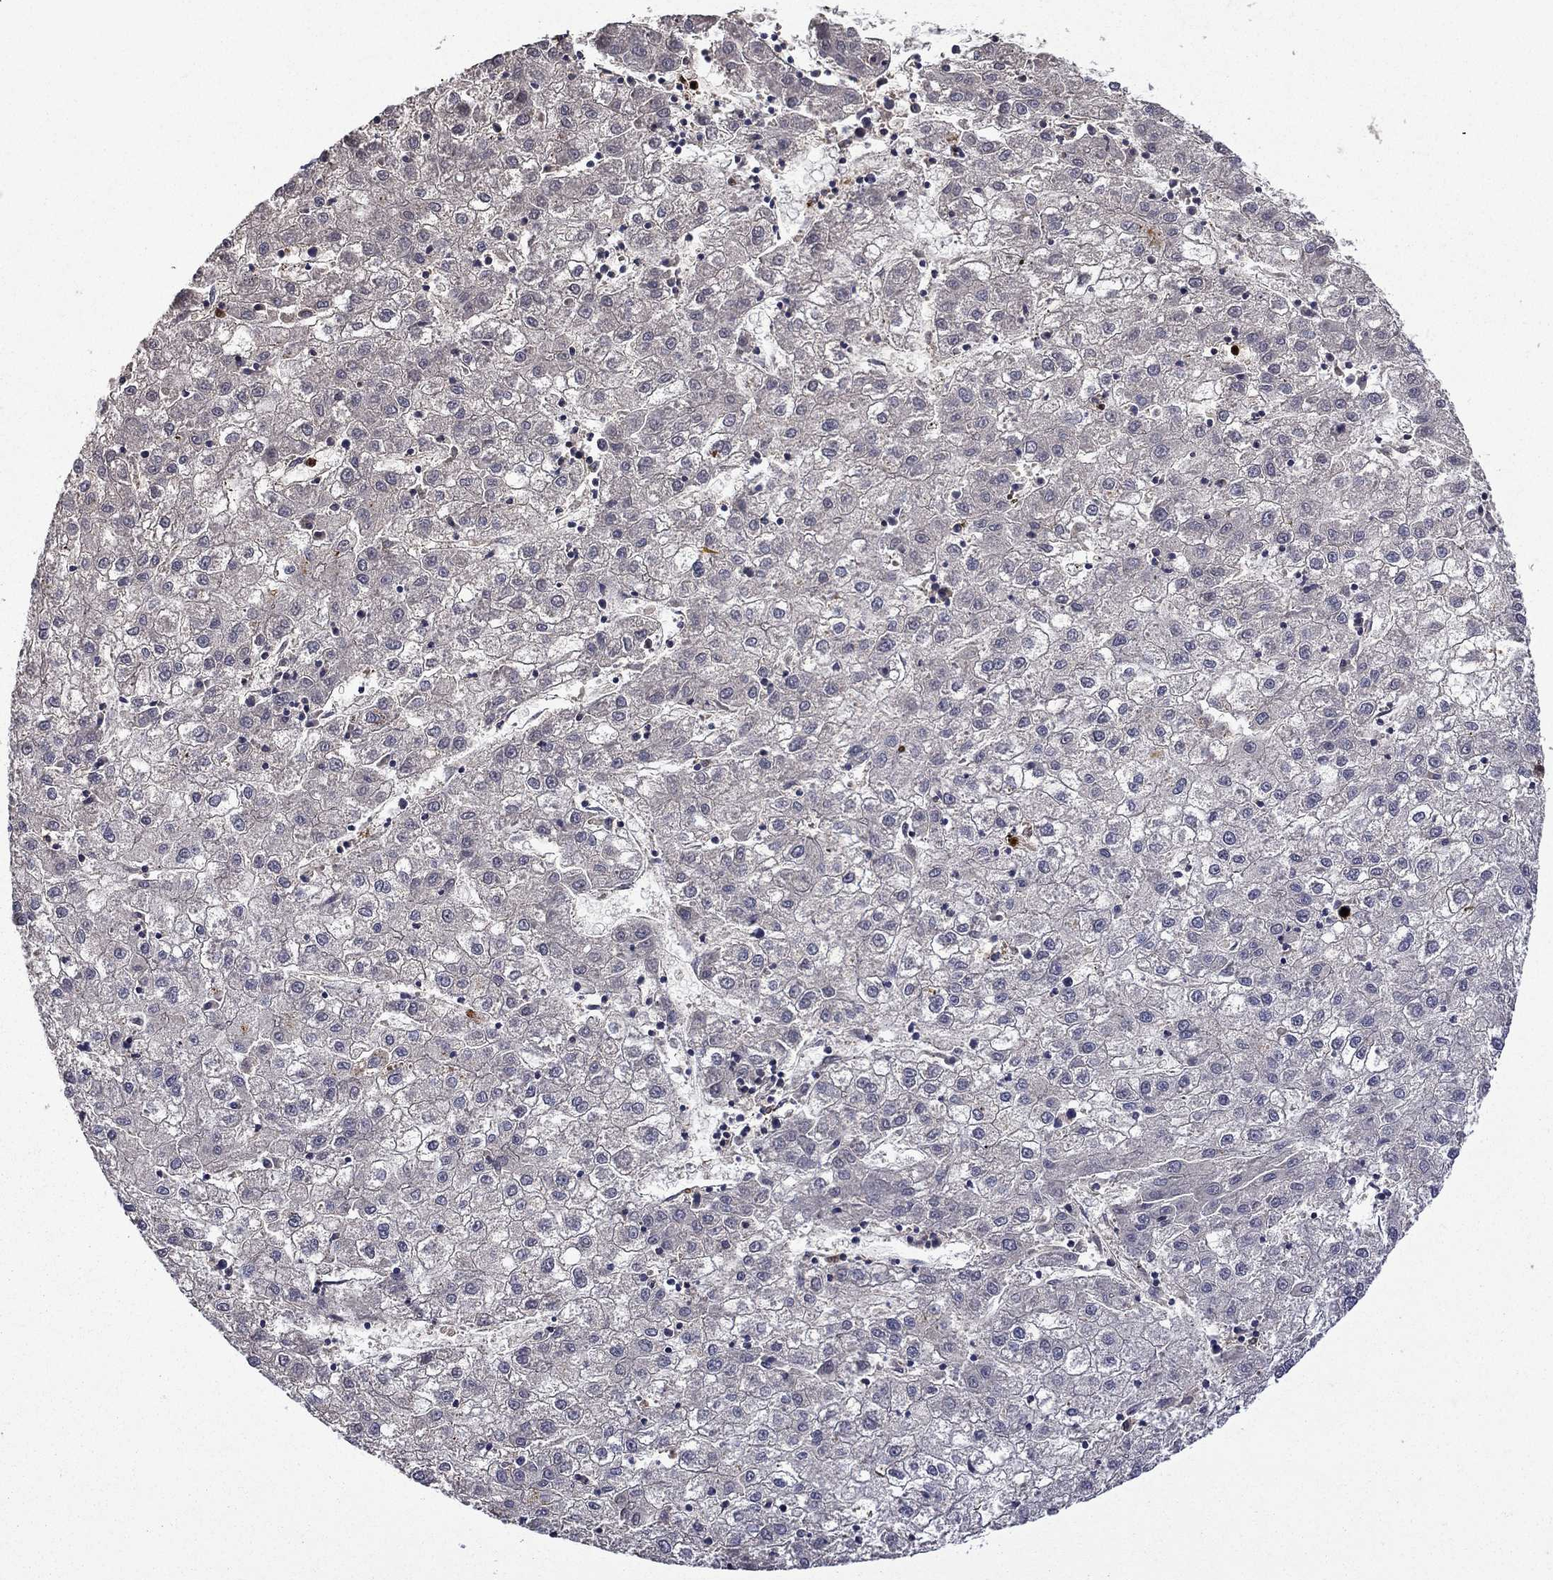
{"staining": {"intensity": "negative", "quantity": "none", "location": "none"}, "tissue": "liver cancer", "cell_type": "Tumor cells", "image_type": "cancer", "snomed": [{"axis": "morphology", "description": "Carcinoma, Hepatocellular, NOS"}, {"axis": "topography", "description": "Liver"}], "caption": "Human hepatocellular carcinoma (liver) stained for a protein using immunohistochemistry (IHC) exhibits no expression in tumor cells.", "gene": "SATB1", "patient": {"sex": "male", "age": 72}}